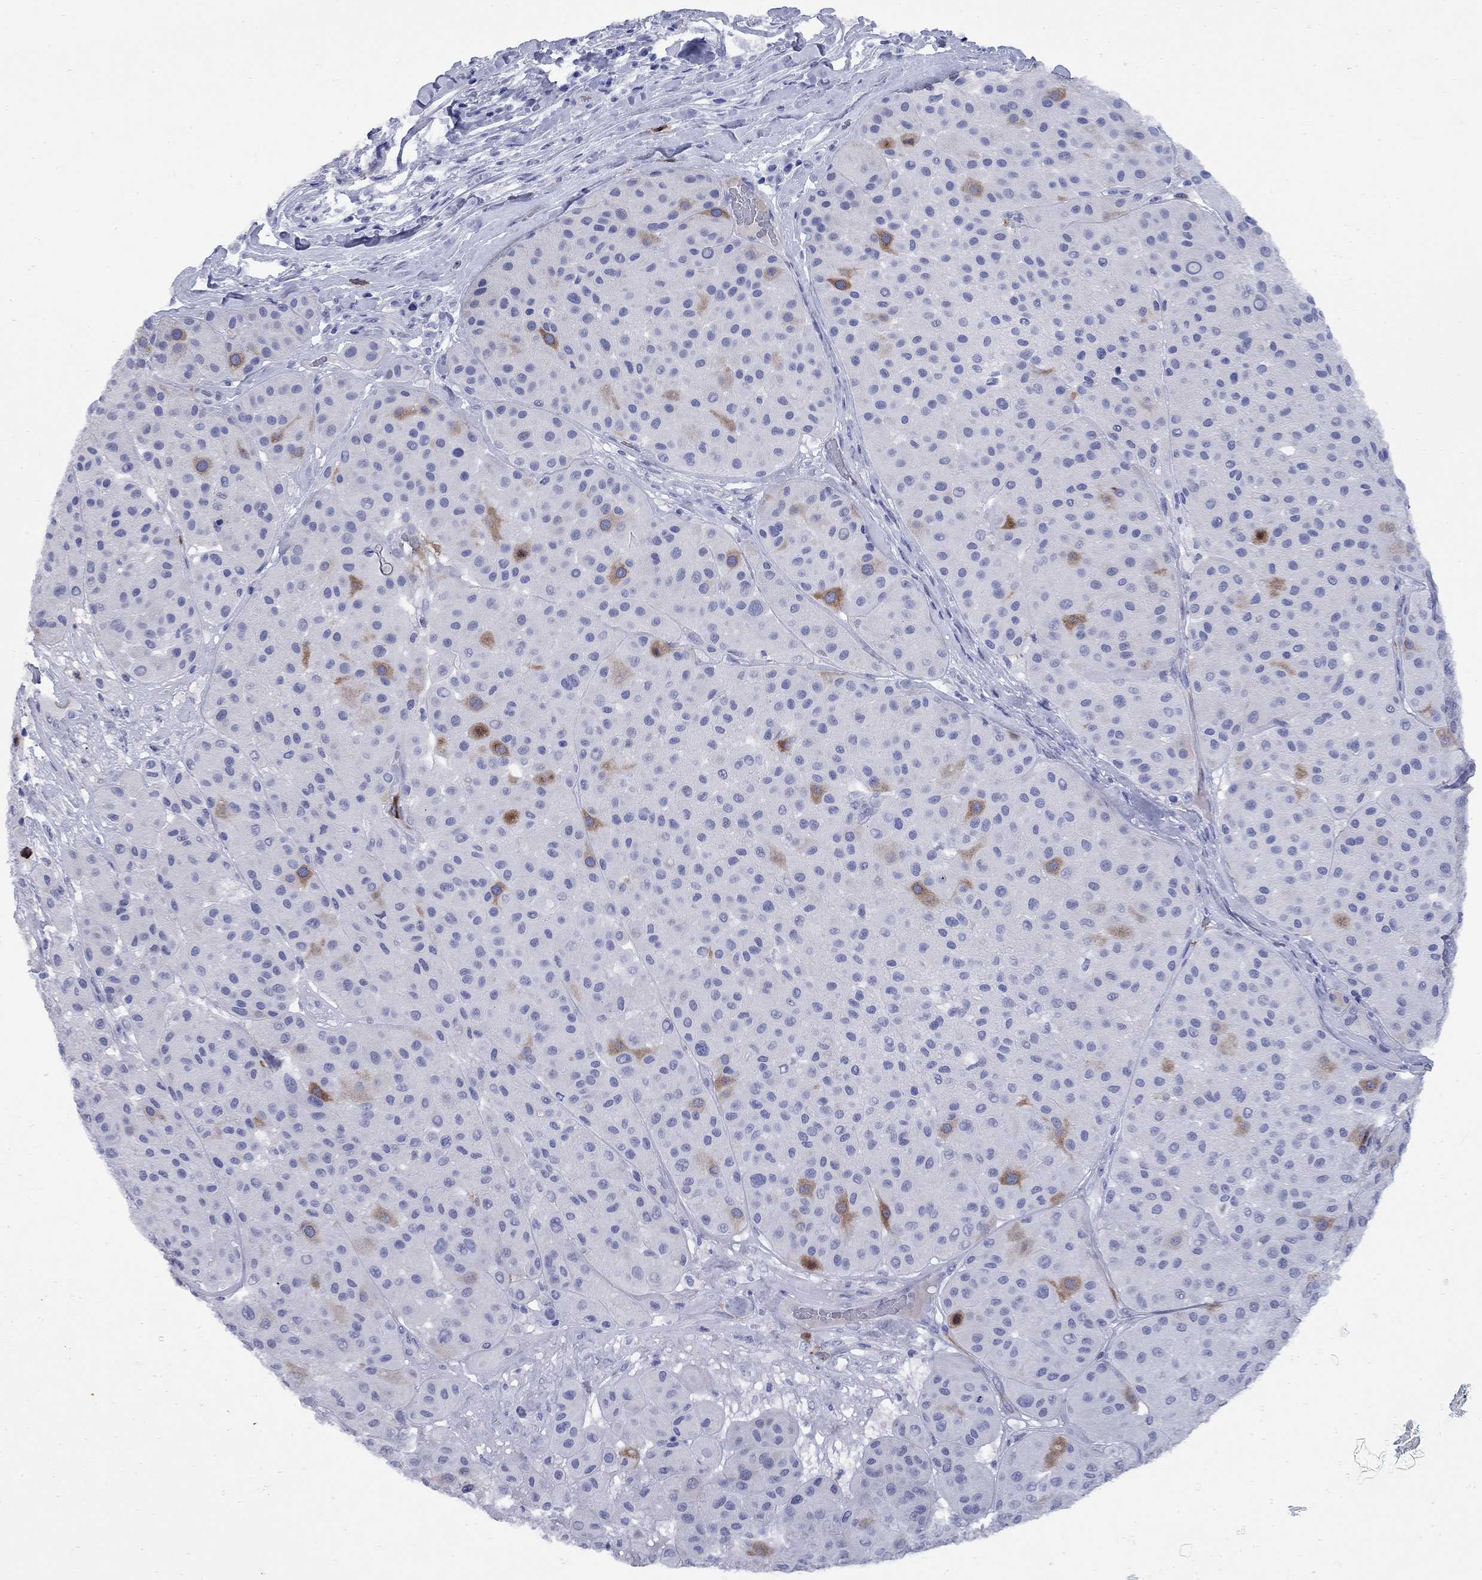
{"staining": {"intensity": "moderate", "quantity": "<25%", "location": "cytoplasmic/membranous"}, "tissue": "melanoma", "cell_type": "Tumor cells", "image_type": "cancer", "snomed": [{"axis": "morphology", "description": "Malignant melanoma, Metastatic site"}, {"axis": "topography", "description": "Smooth muscle"}], "caption": "Immunohistochemical staining of melanoma displays low levels of moderate cytoplasmic/membranous protein staining in approximately <25% of tumor cells. The staining was performed using DAB, with brown indicating positive protein expression. Nuclei are stained blue with hematoxylin.", "gene": "TACC3", "patient": {"sex": "male", "age": 41}}